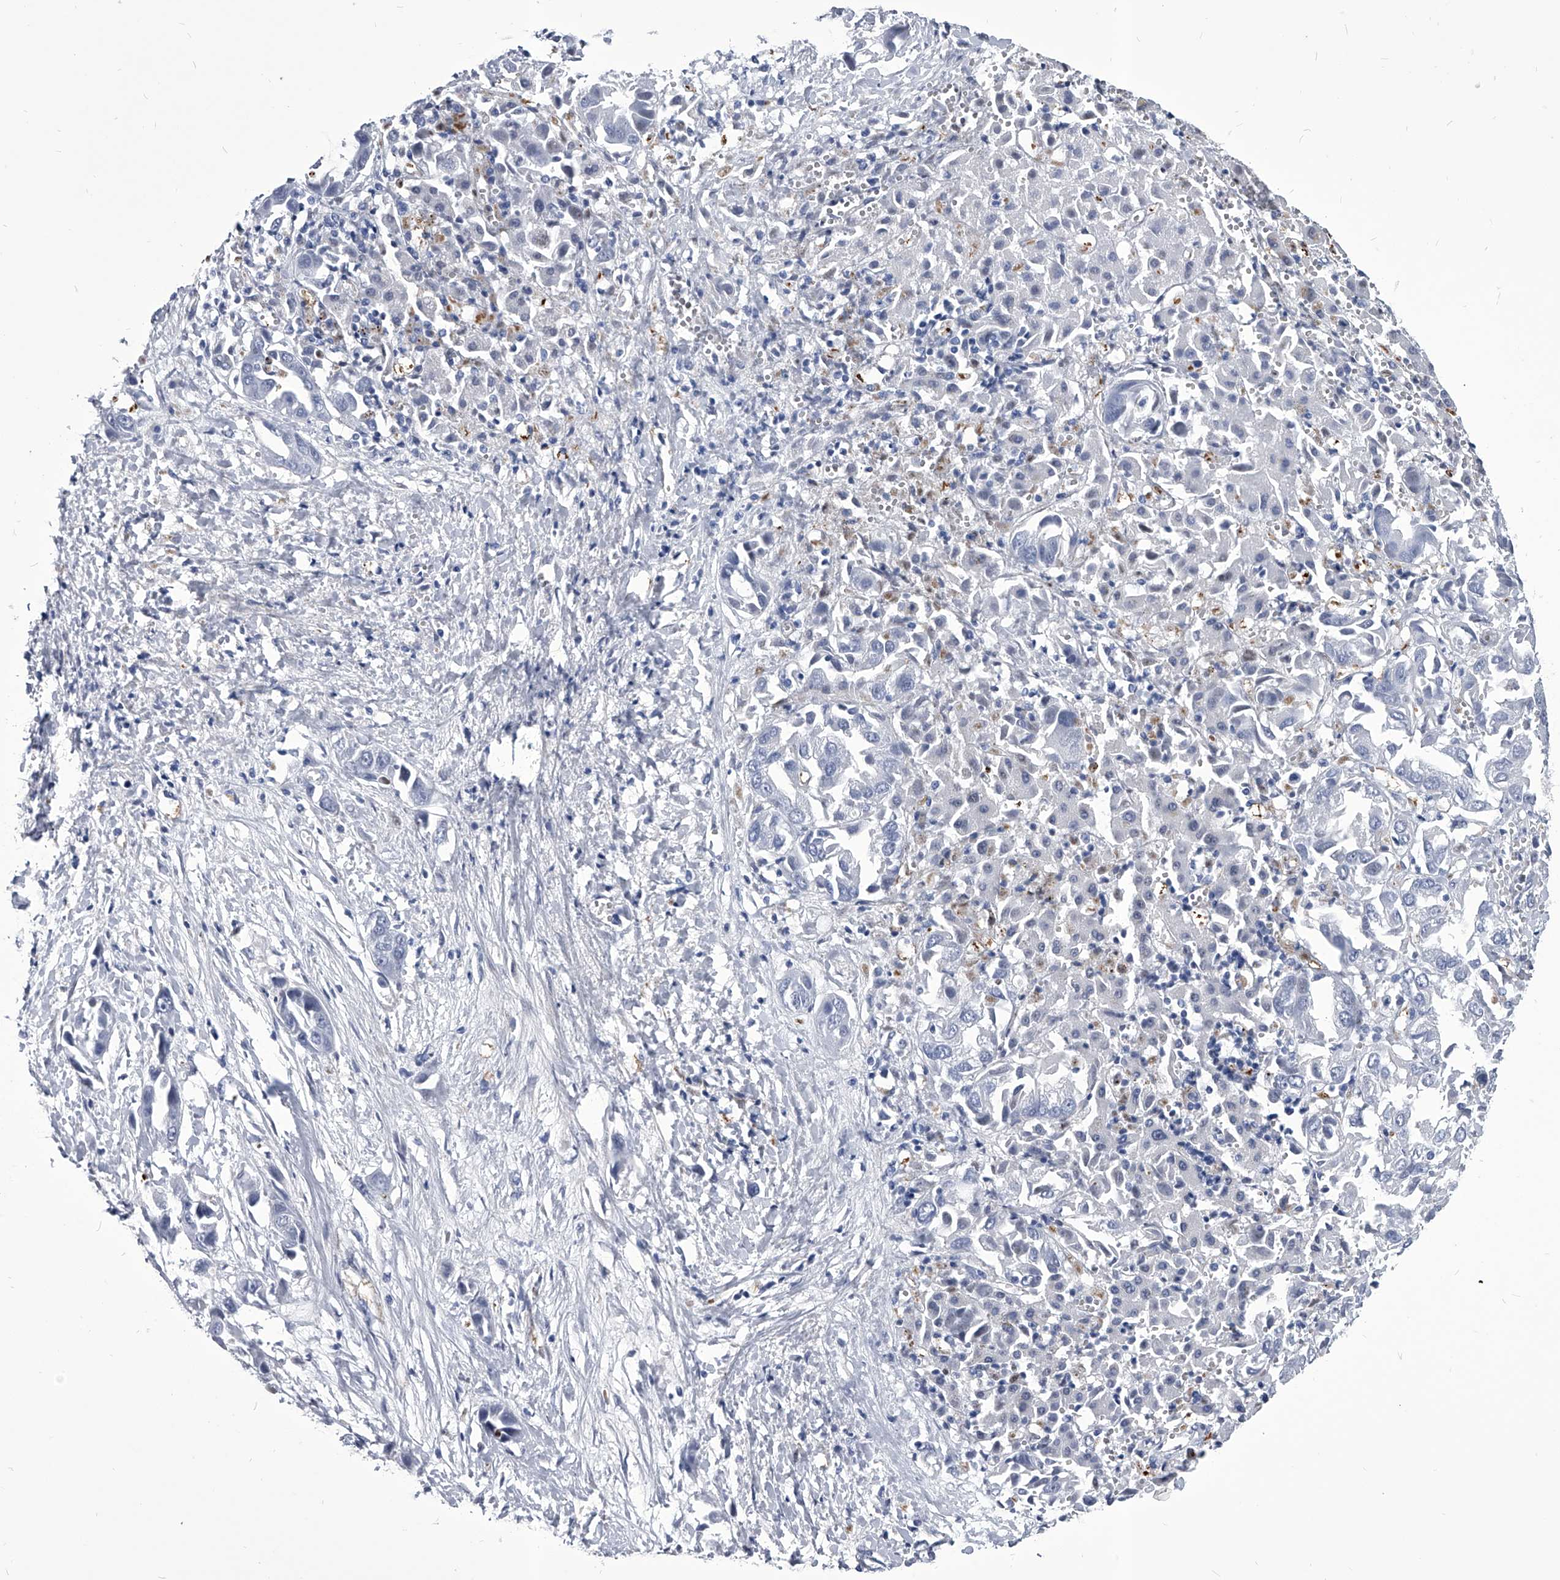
{"staining": {"intensity": "negative", "quantity": "none", "location": "none"}, "tissue": "liver cancer", "cell_type": "Tumor cells", "image_type": "cancer", "snomed": [{"axis": "morphology", "description": "Cholangiocarcinoma"}, {"axis": "topography", "description": "Liver"}], "caption": "Protein analysis of liver cholangiocarcinoma demonstrates no significant staining in tumor cells. (DAB immunohistochemistry visualized using brightfield microscopy, high magnification).", "gene": "CMTR1", "patient": {"sex": "female", "age": 52}}